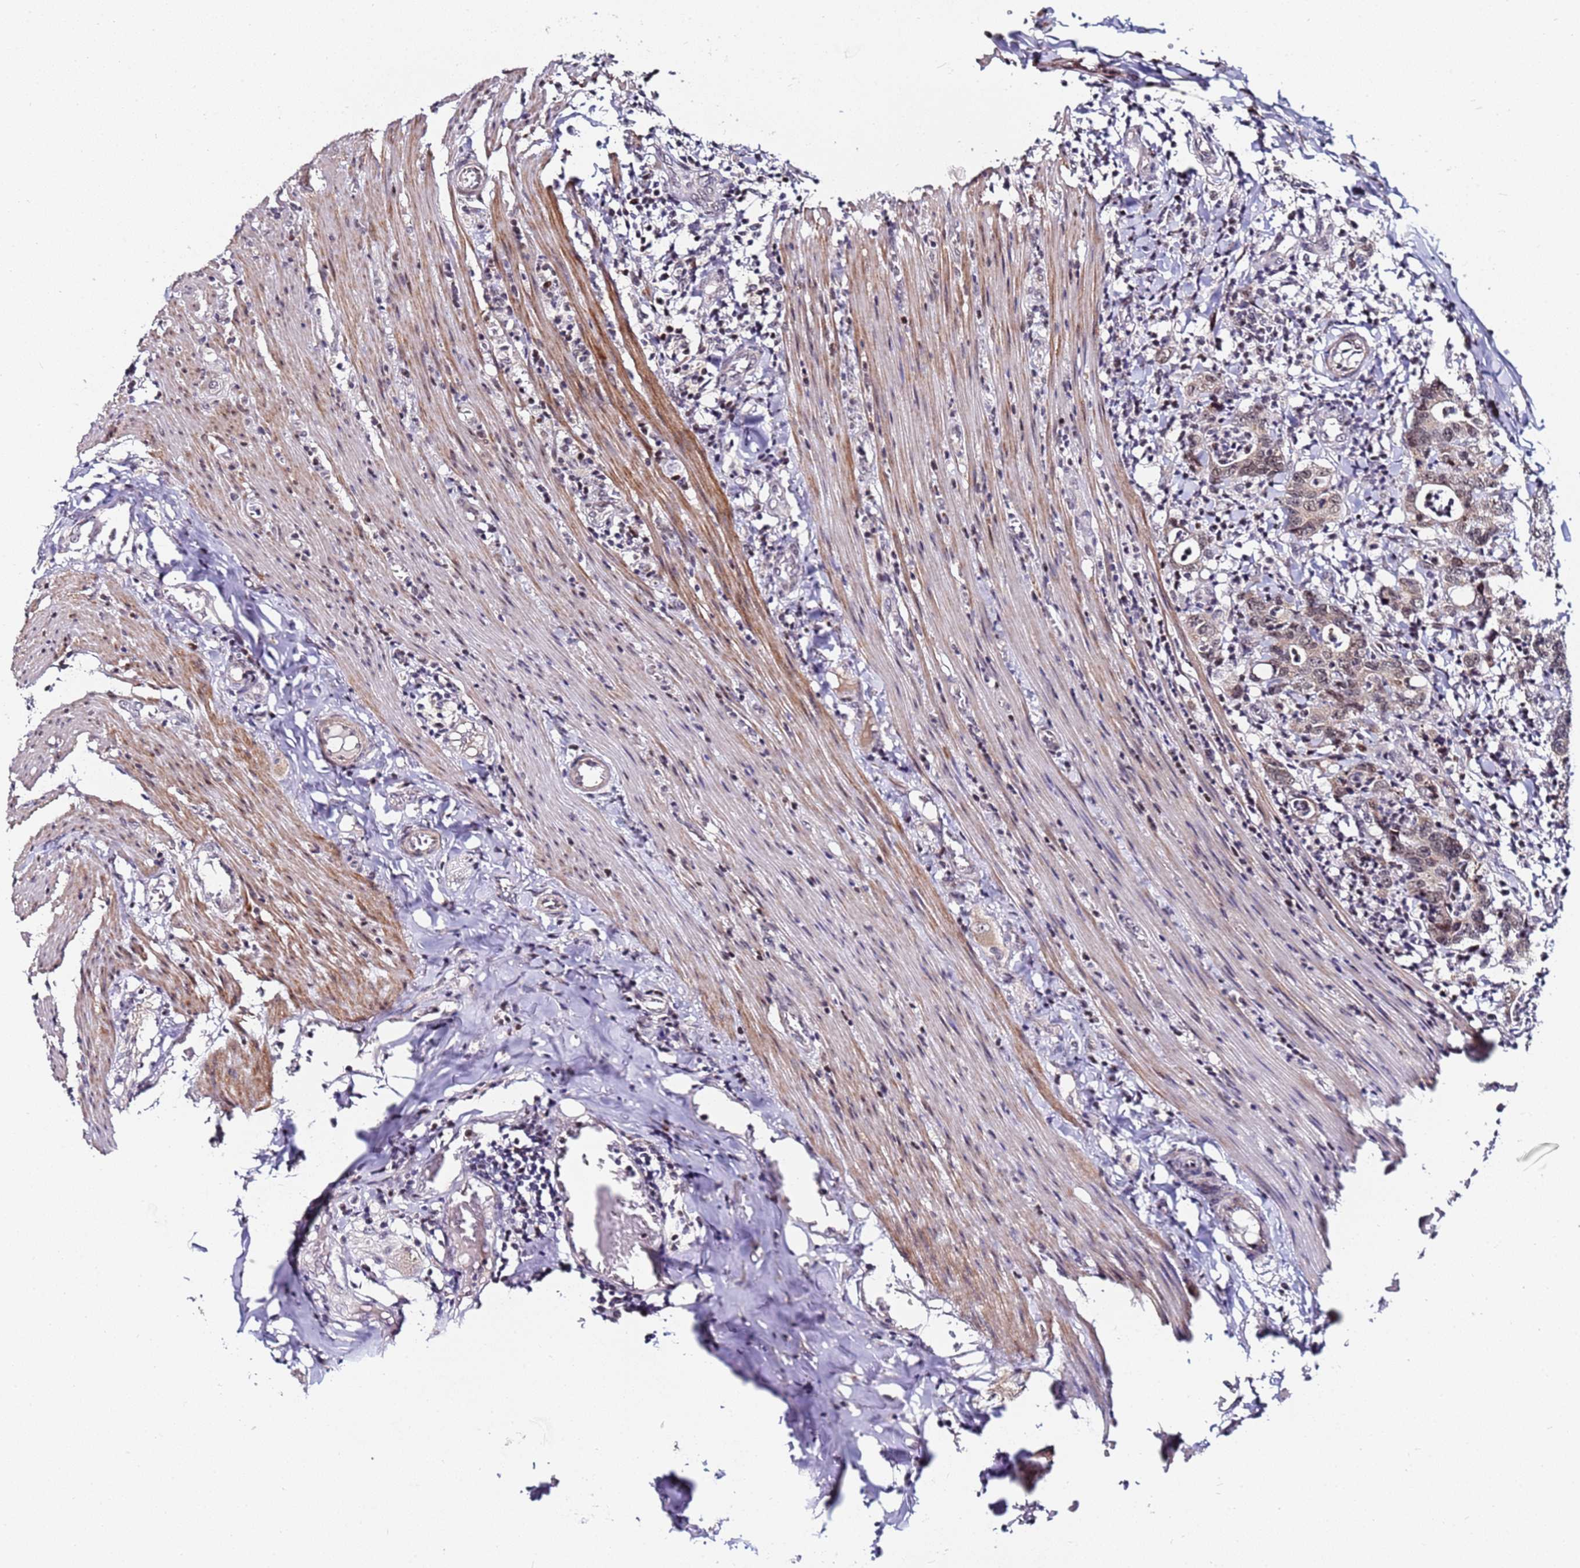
{"staining": {"intensity": "weak", "quantity": "<25%", "location": "cytoplasmic/membranous,nuclear"}, "tissue": "colorectal cancer", "cell_type": "Tumor cells", "image_type": "cancer", "snomed": [{"axis": "morphology", "description": "Adenocarcinoma, NOS"}, {"axis": "topography", "description": "Colon"}], "caption": "Immunohistochemical staining of colorectal cancer (adenocarcinoma) demonstrates no significant positivity in tumor cells.", "gene": "PPM1H", "patient": {"sex": "female", "age": 75}}